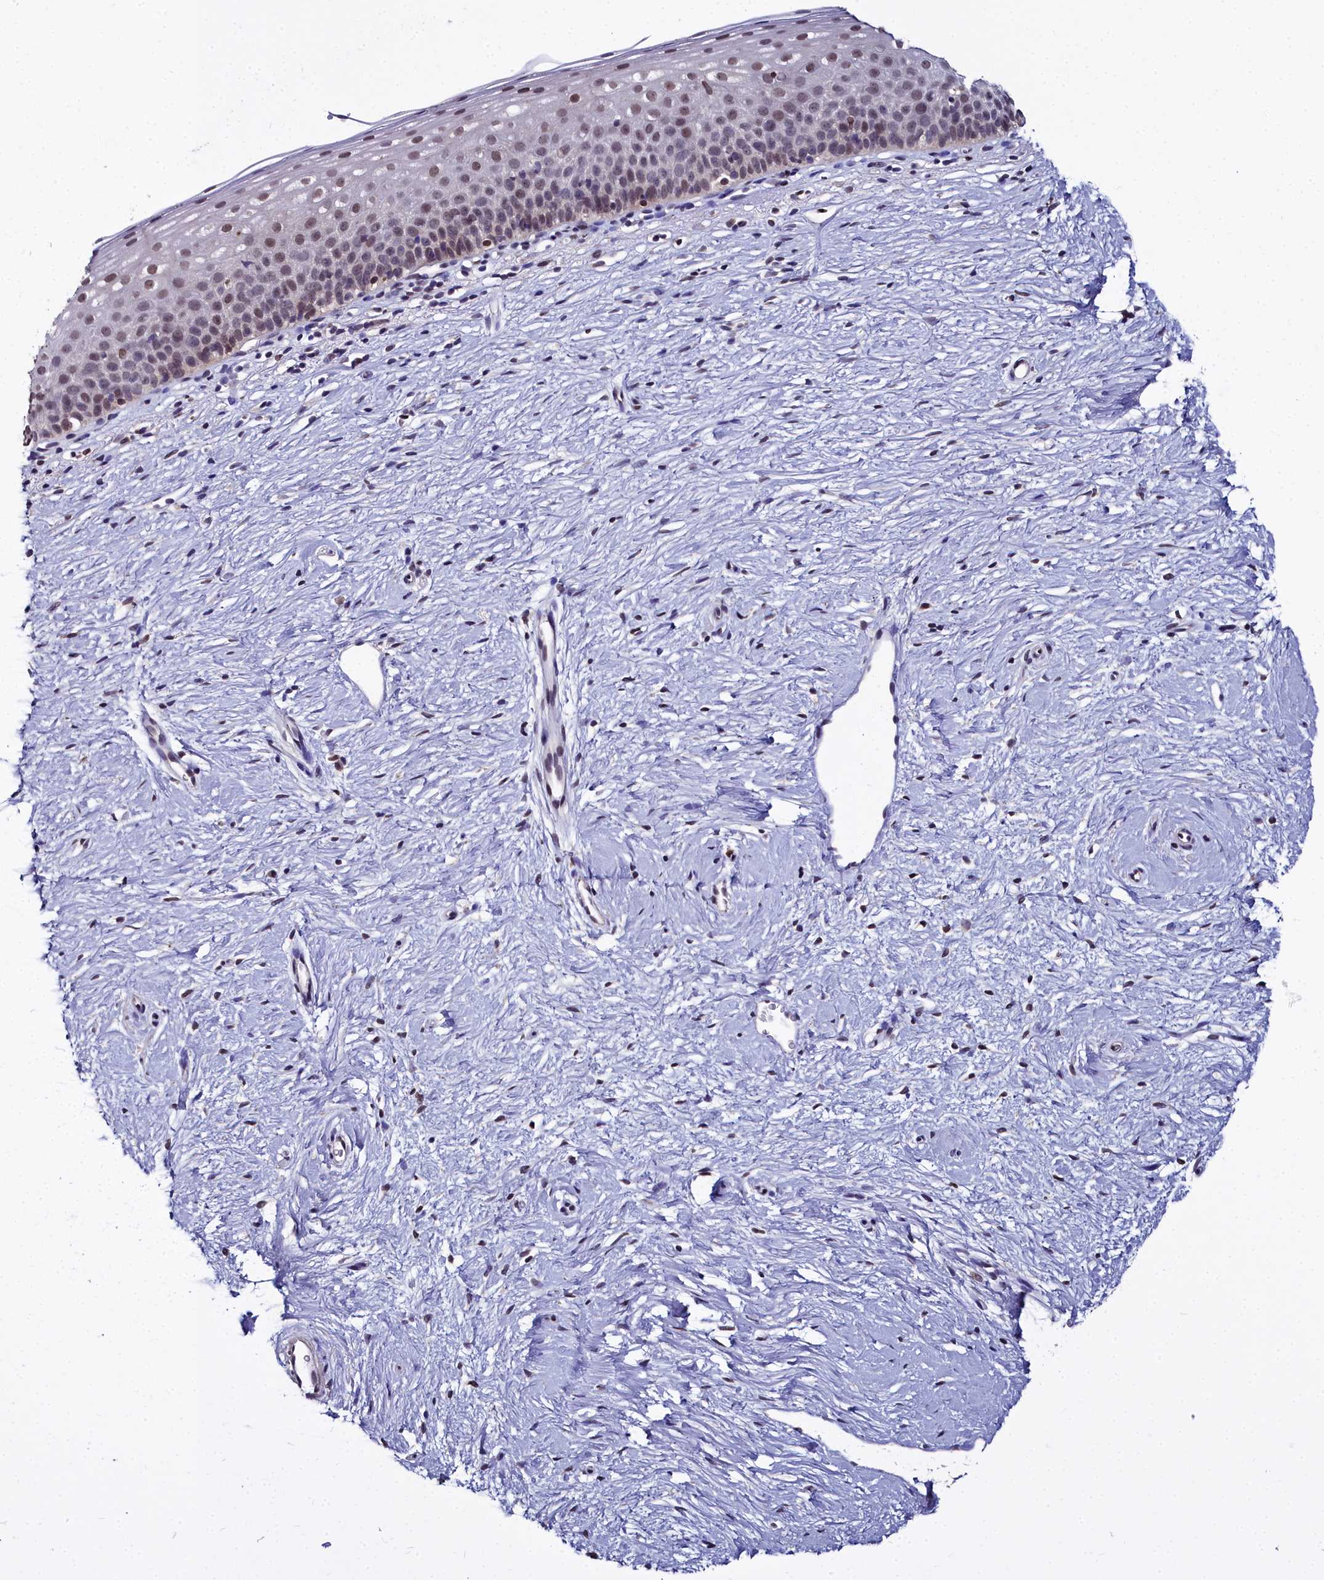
{"staining": {"intensity": "moderate", "quantity": ">75%", "location": "nuclear"}, "tissue": "cervix", "cell_type": "Glandular cells", "image_type": "normal", "snomed": [{"axis": "morphology", "description": "Normal tissue, NOS"}, {"axis": "topography", "description": "Cervix"}], "caption": "Immunohistochemical staining of unremarkable human cervix displays >75% levels of moderate nuclear protein staining in about >75% of glandular cells.", "gene": "CCDC97", "patient": {"sex": "female", "age": 57}}